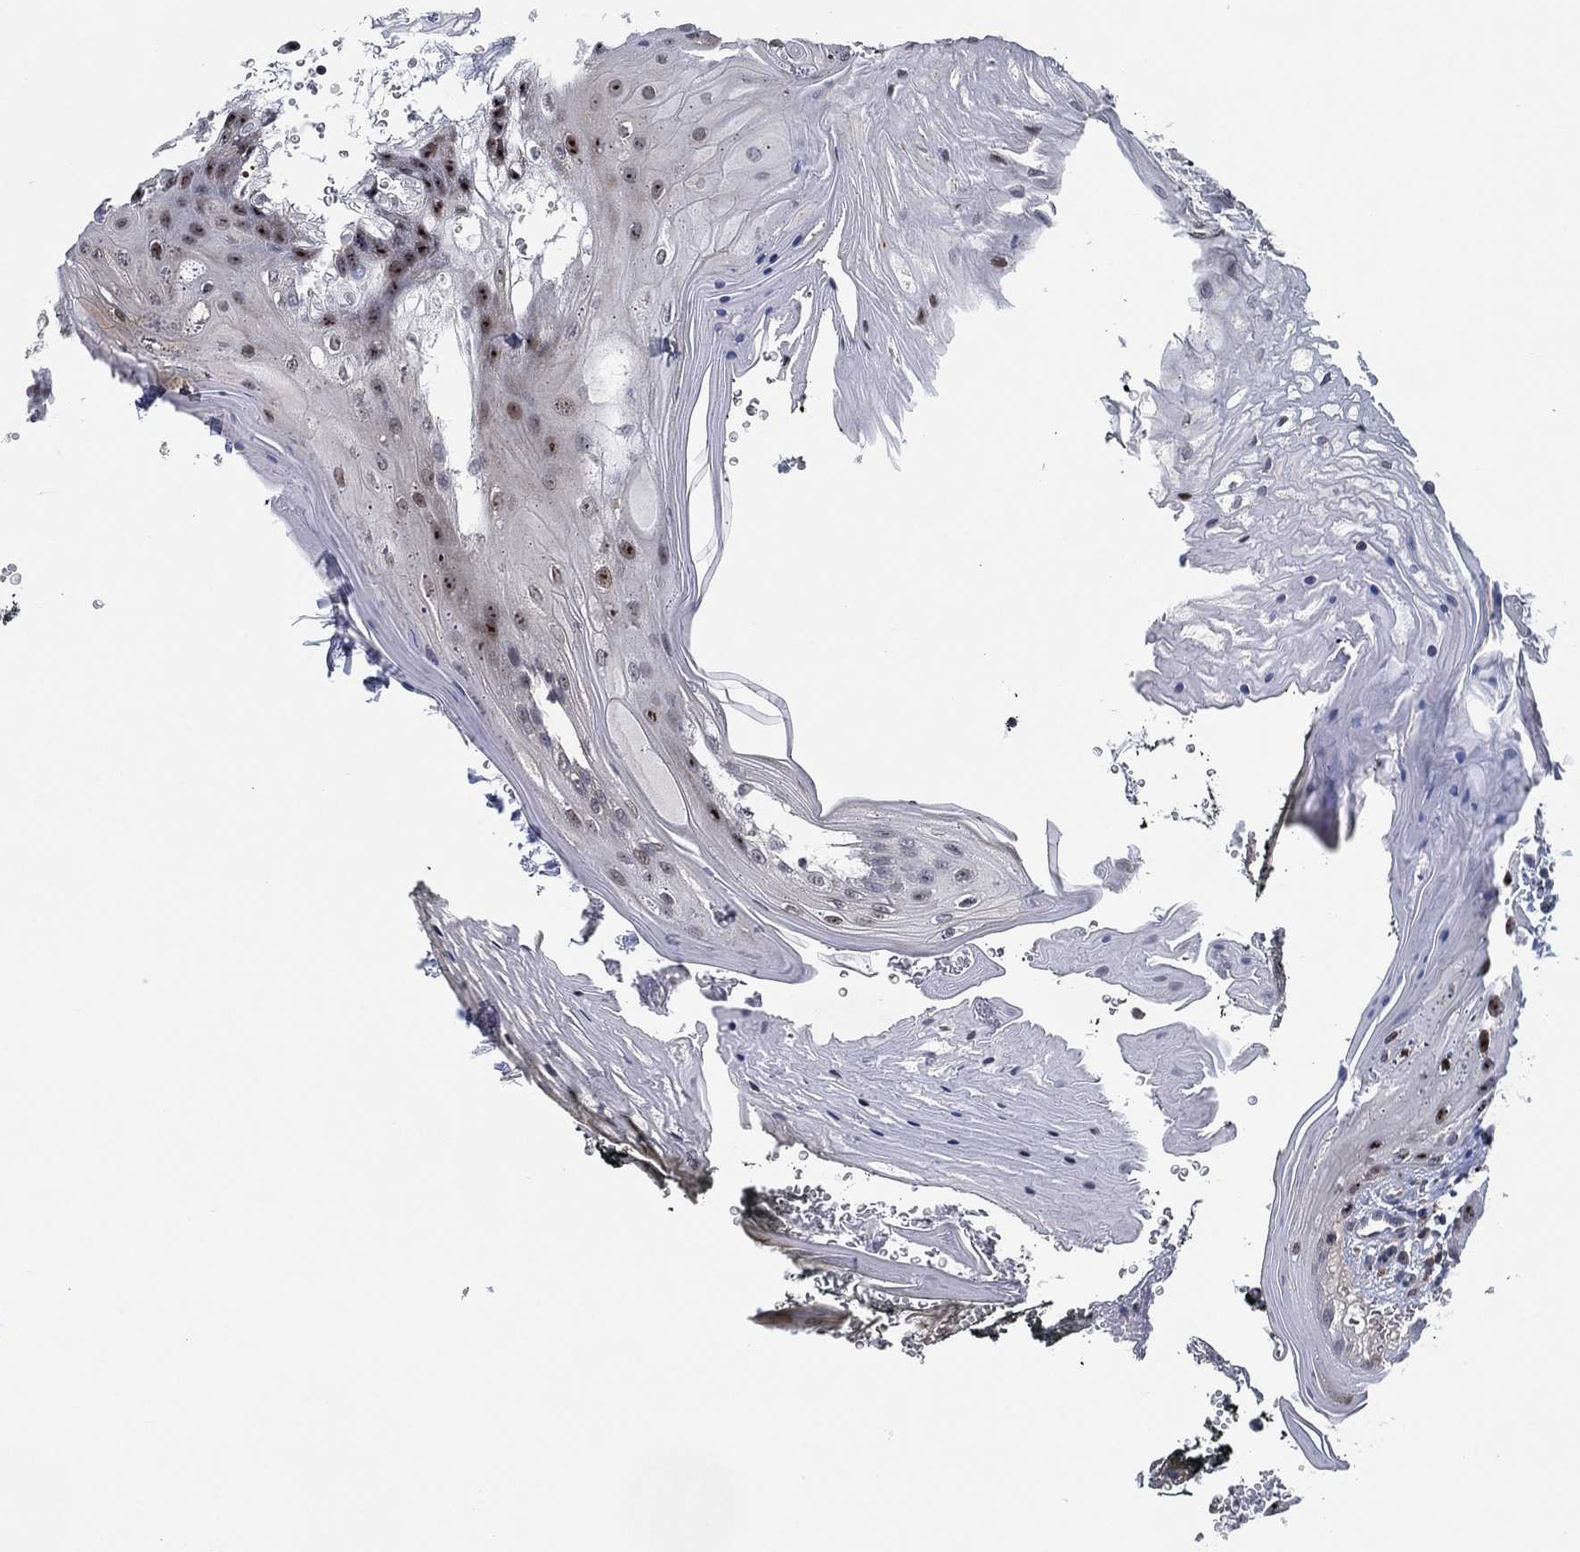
{"staining": {"intensity": "negative", "quantity": "none", "location": "none"}, "tissue": "oral mucosa", "cell_type": "Squamous epithelial cells", "image_type": "normal", "snomed": [{"axis": "morphology", "description": "Normal tissue, NOS"}, {"axis": "morphology", "description": "Squamous cell carcinoma, NOS"}, {"axis": "topography", "description": "Oral tissue"}, {"axis": "topography", "description": "Head-Neck"}], "caption": "DAB (3,3'-diaminobenzidine) immunohistochemical staining of benign human oral mucosa shows no significant staining in squamous epithelial cells. (DAB immunohistochemistry, high magnification).", "gene": "FAM104A", "patient": {"sex": "male", "age": 65}}